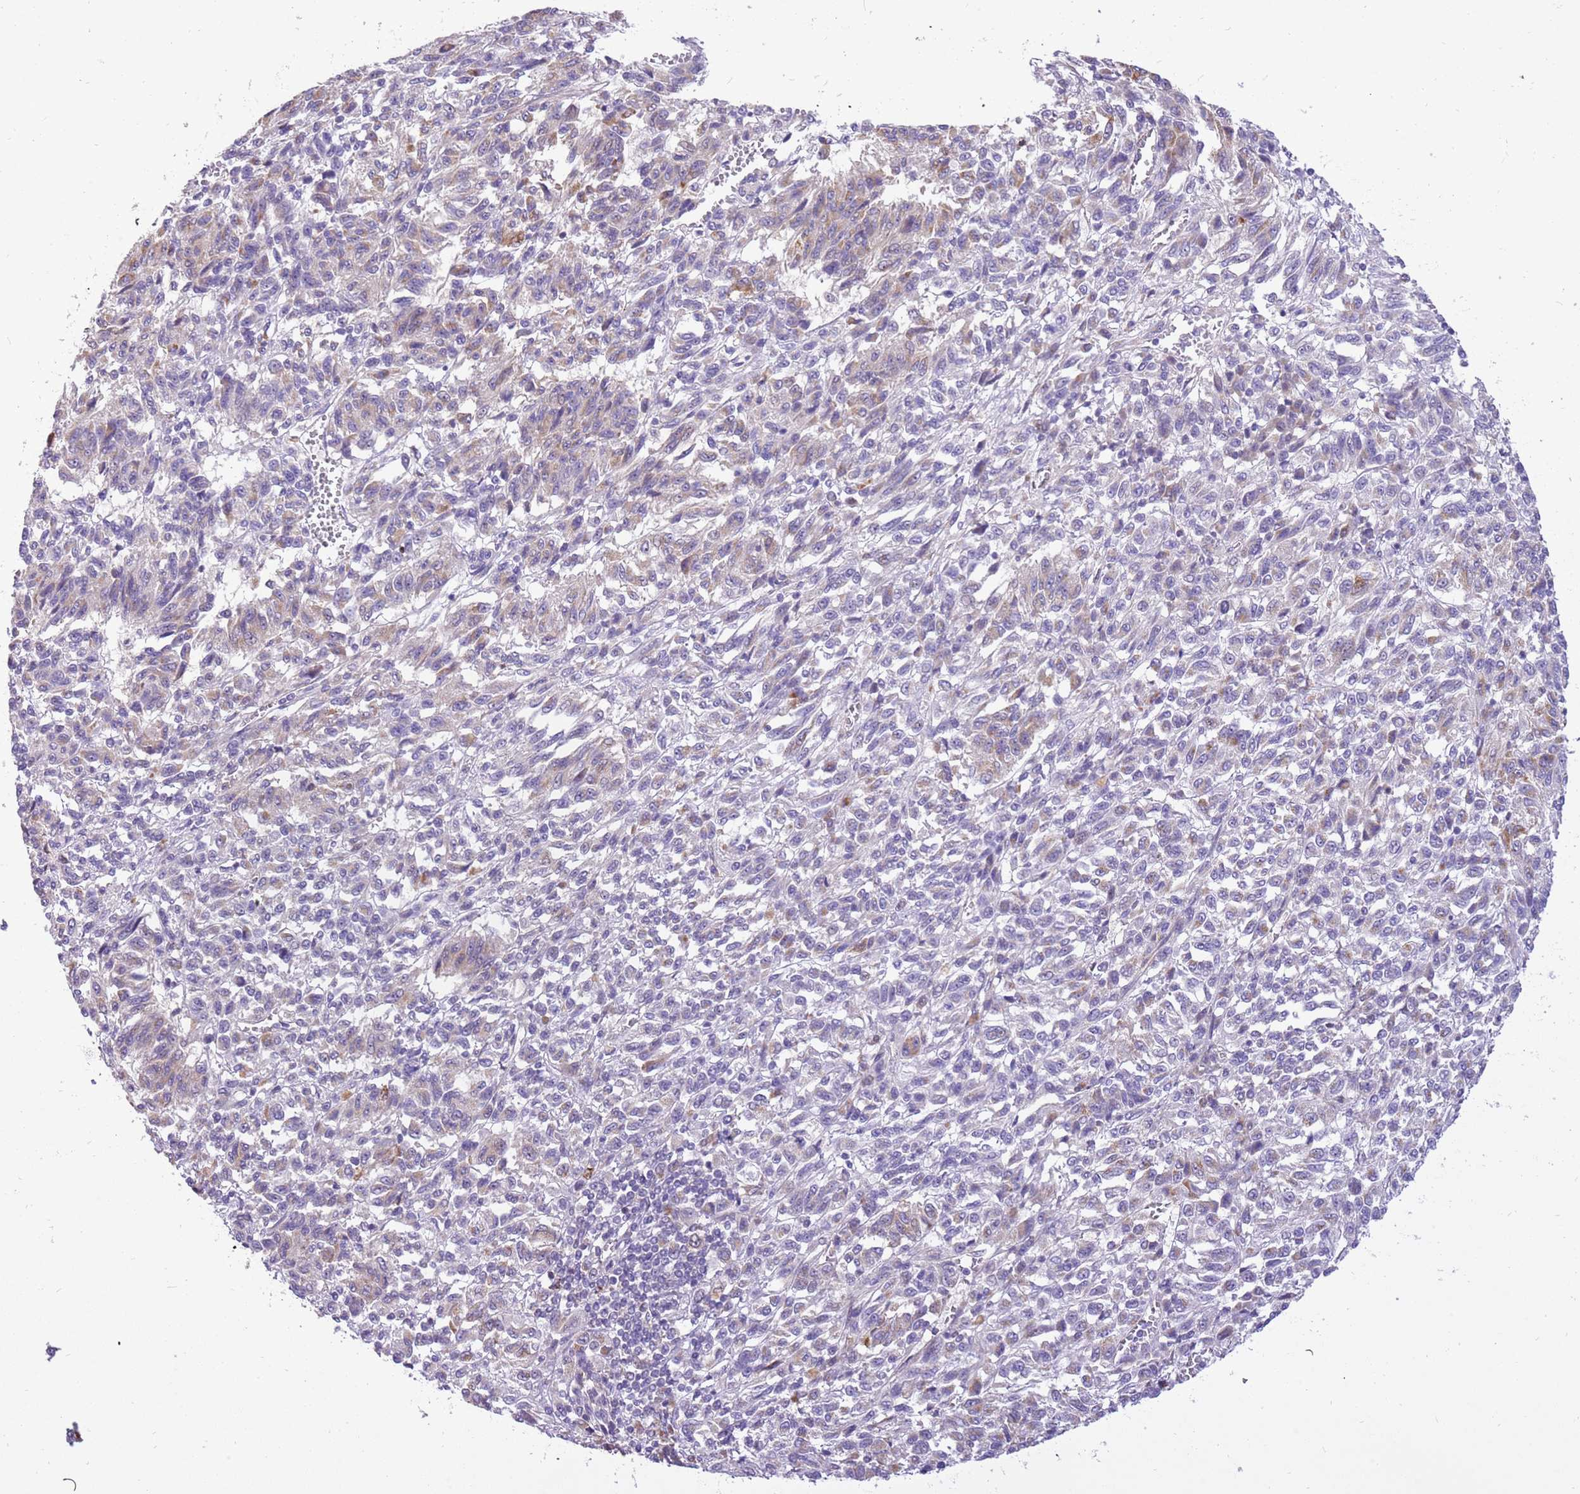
{"staining": {"intensity": "weak", "quantity": "<25%", "location": "cytoplasmic/membranous"}, "tissue": "melanoma", "cell_type": "Tumor cells", "image_type": "cancer", "snomed": [{"axis": "morphology", "description": "Malignant melanoma, Metastatic site"}, {"axis": "topography", "description": "Lung"}], "caption": "IHC of human melanoma exhibits no staining in tumor cells.", "gene": "COX17", "patient": {"sex": "male", "age": 64}}